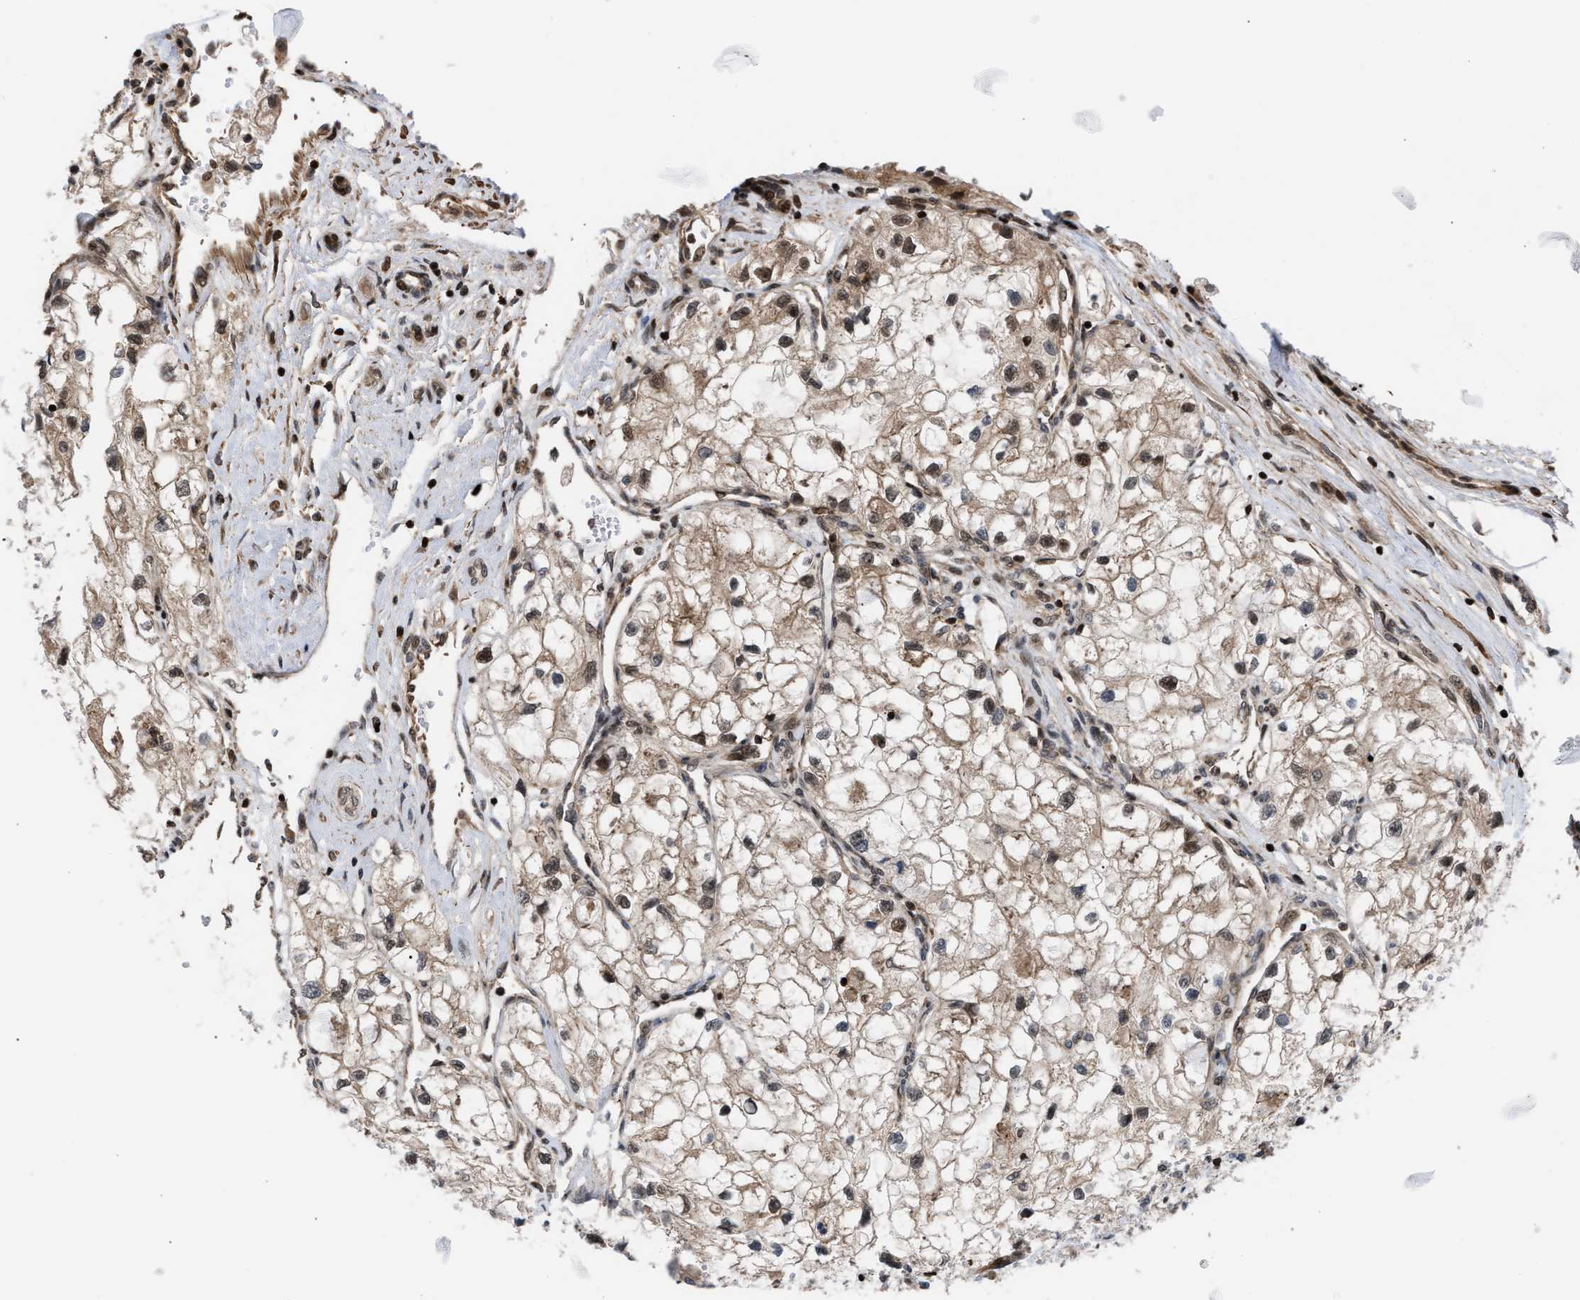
{"staining": {"intensity": "weak", "quantity": ">75%", "location": "cytoplasmic/membranous,nuclear"}, "tissue": "renal cancer", "cell_type": "Tumor cells", "image_type": "cancer", "snomed": [{"axis": "morphology", "description": "Adenocarcinoma, NOS"}, {"axis": "topography", "description": "Kidney"}], "caption": "IHC image of human renal cancer (adenocarcinoma) stained for a protein (brown), which exhibits low levels of weak cytoplasmic/membranous and nuclear positivity in approximately >75% of tumor cells.", "gene": "STAU2", "patient": {"sex": "female", "age": 70}}